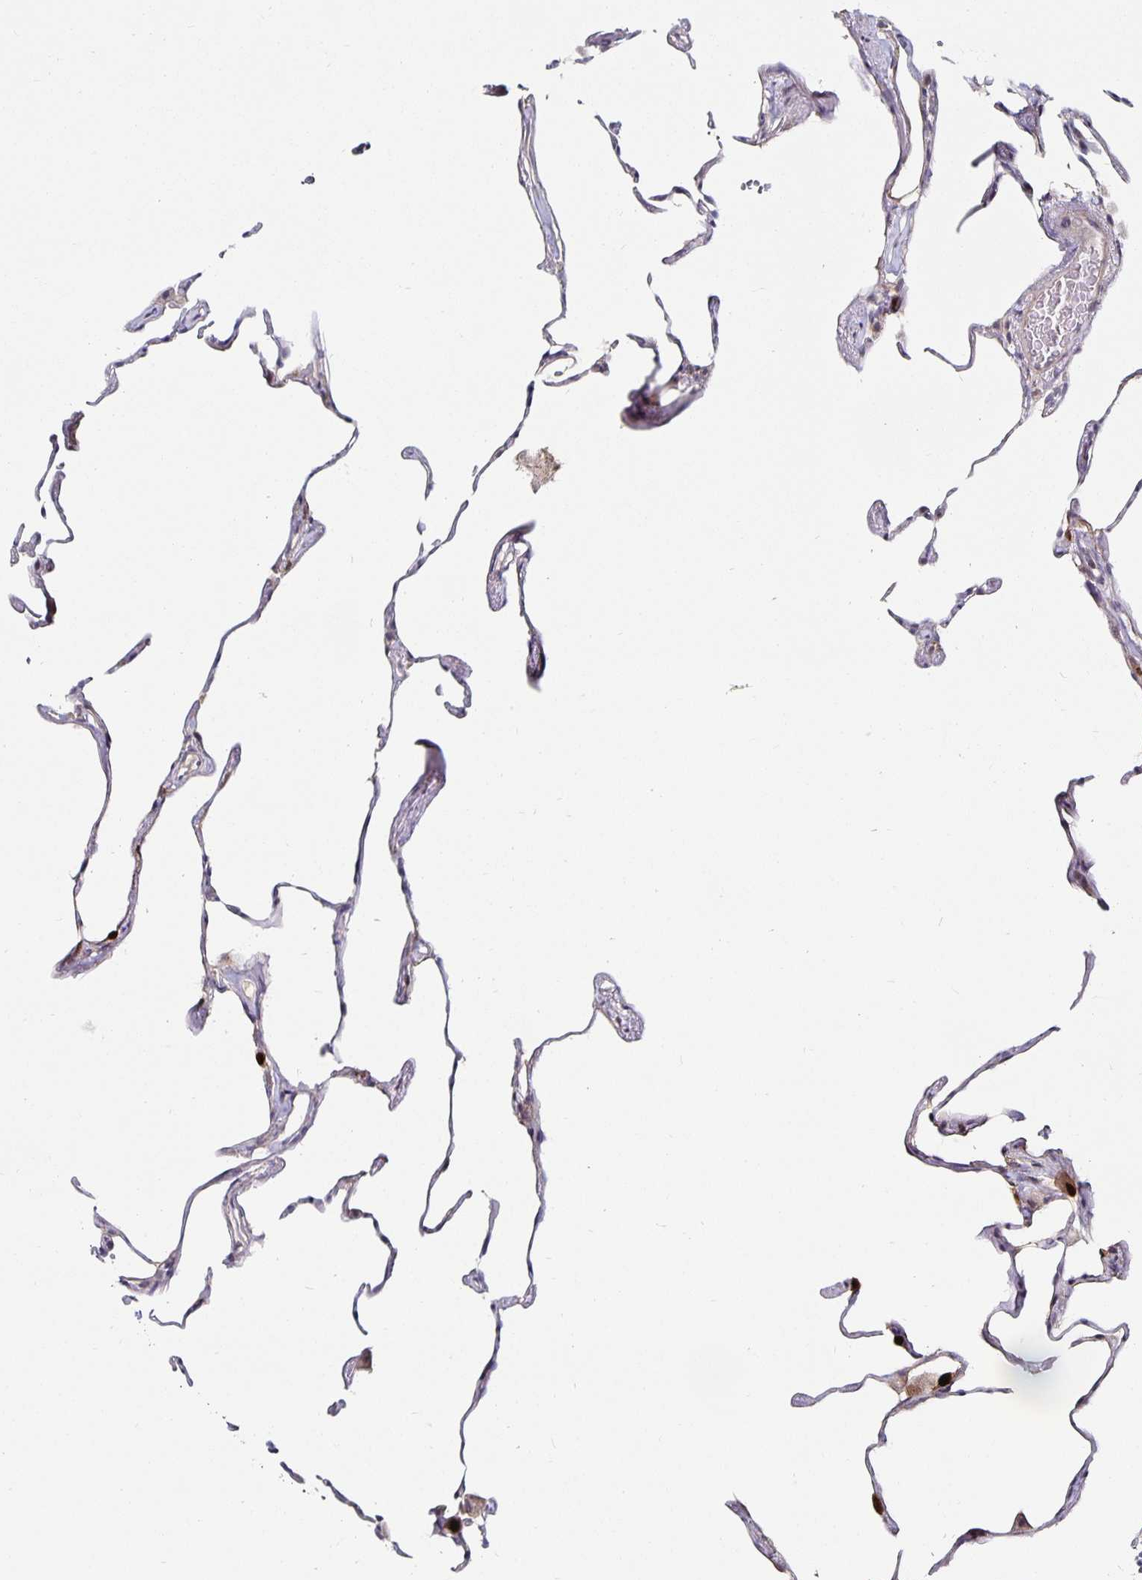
{"staining": {"intensity": "strong", "quantity": "<25%", "location": "nuclear"}, "tissue": "lung", "cell_type": "Alveolar cells", "image_type": "normal", "snomed": [{"axis": "morphology", "description": "Normal tissue, NOS"}, {"axis": "topography", "description": "Lung"}], "caption": "Human lung stained with a protein marker displays strong staining in alveolar cells.", "gene": "ANLN", "patient": {"sex": "female", "age": 57}}